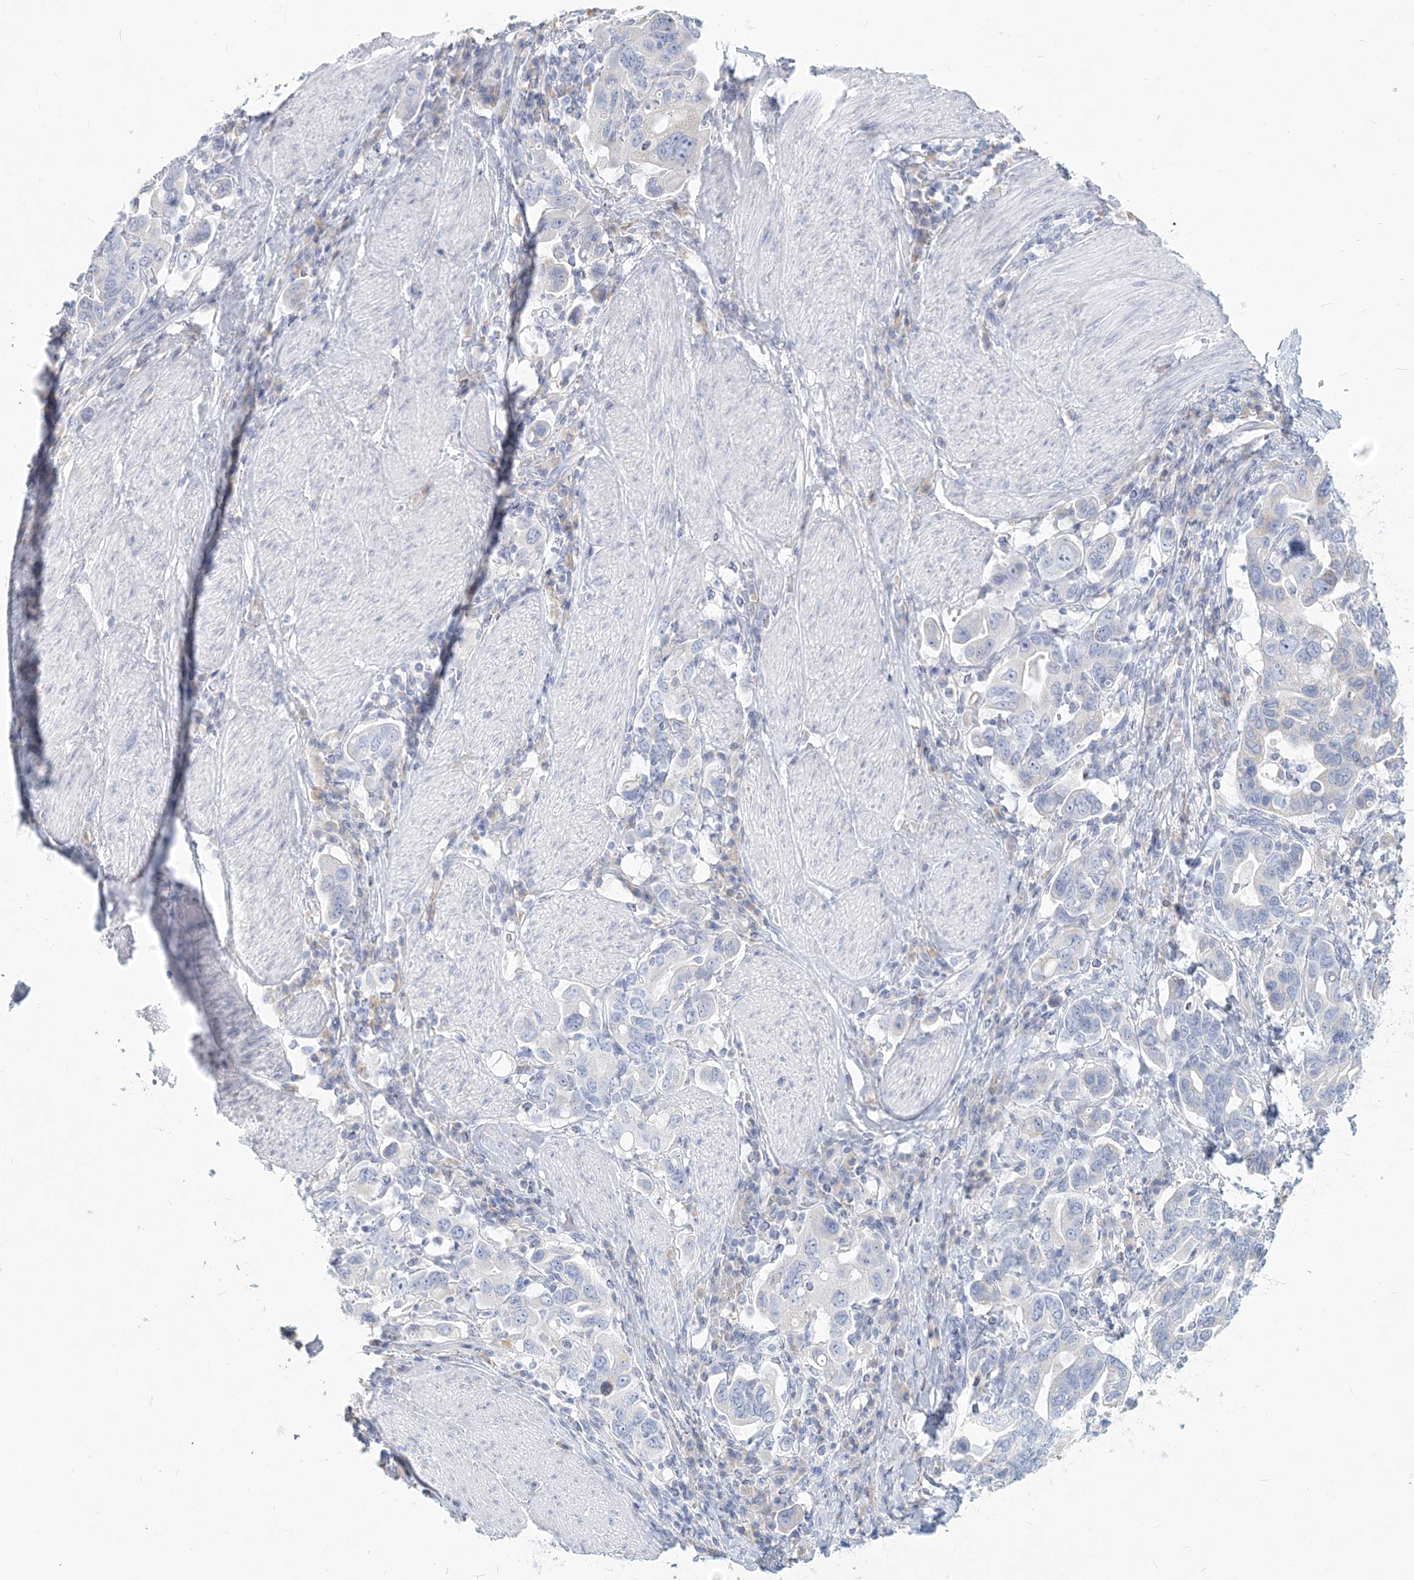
{"staining": {"intensity": "negative", "quantity": "none", "location": "none"}, "tissue": "stomach cancer", "cell_type": "Tumor cells", "image_type": "cancer", "snomed": [{"axis": "morphology", "description": "Adenocarcinoma, NOS"}, {"axis": "topography", "description": "Stomach, upper"}], "caption": "A high-resolution micrograph shows immunohistochemistry (IHC) staining of stomach adenocarcinoma, which exhibits no significant staining in tumor cells. The staining was performed using DAB to visualize the protein expression in brown, while the nuclei were stained in blue with hematoxylin (Magnification: 20x).", "gene": "CSN1S1", "patient": {"sex": "male", "age": 62}}